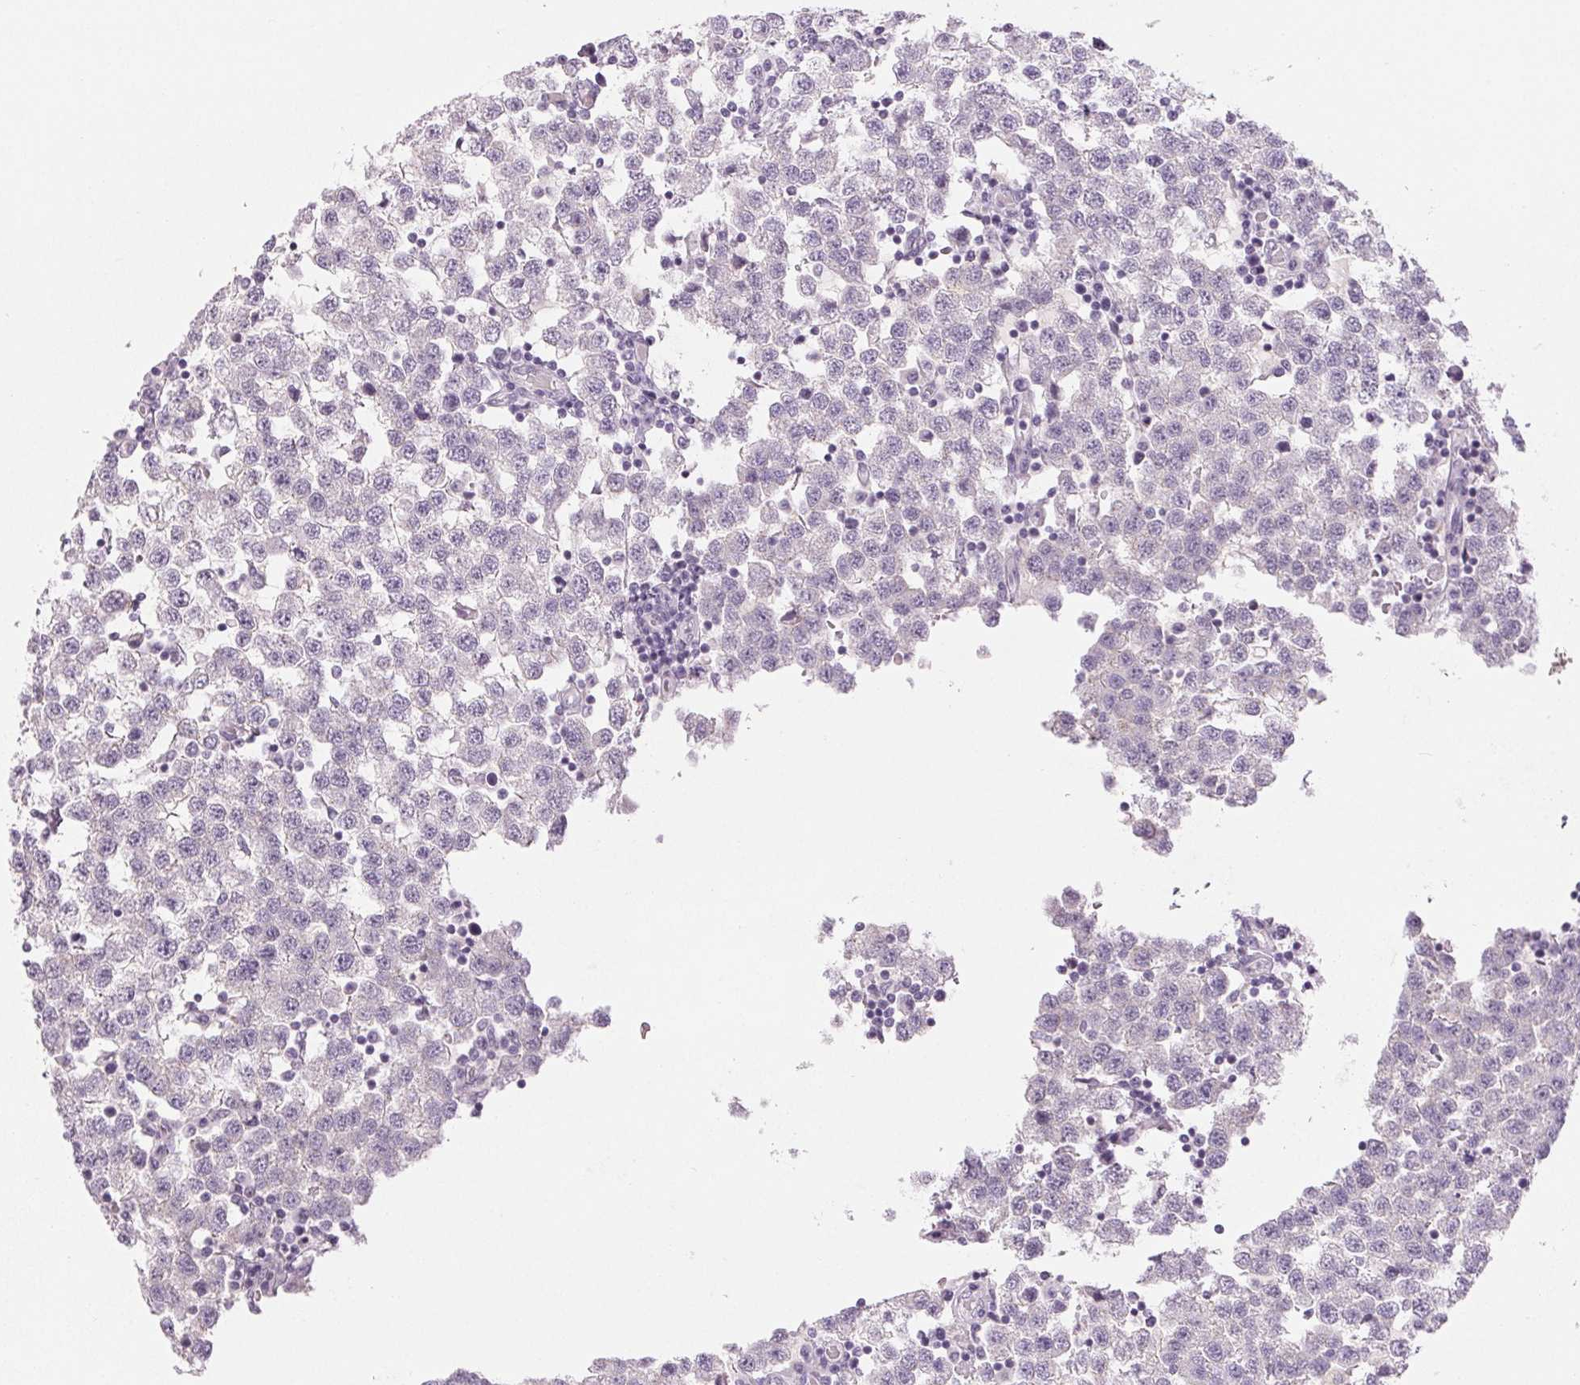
{"staining": {"intensity": "negative", "quantity": "none", "location": "none"}, "tissue": "testis cancer", "cell_type": "Tumor cells", "image_type": "cancer", "snomed": [{"axis": "morphology", "description": "Seminoma, NOS"}, {"axis": "topography", "description": "Testis"}], "caption": "An immunohistochemistry image of seminoma (testis) is shown. There is no staining in tumor cells of seminoma (testis). Brightfield microscopy of IHC stained with DAB (3,3'-diaminobenzidine) (brown) and hematoxylin (blue), captured at high magnification.", "gene": "EHHADH", "patient": {"sex": "male", "age": 34}}